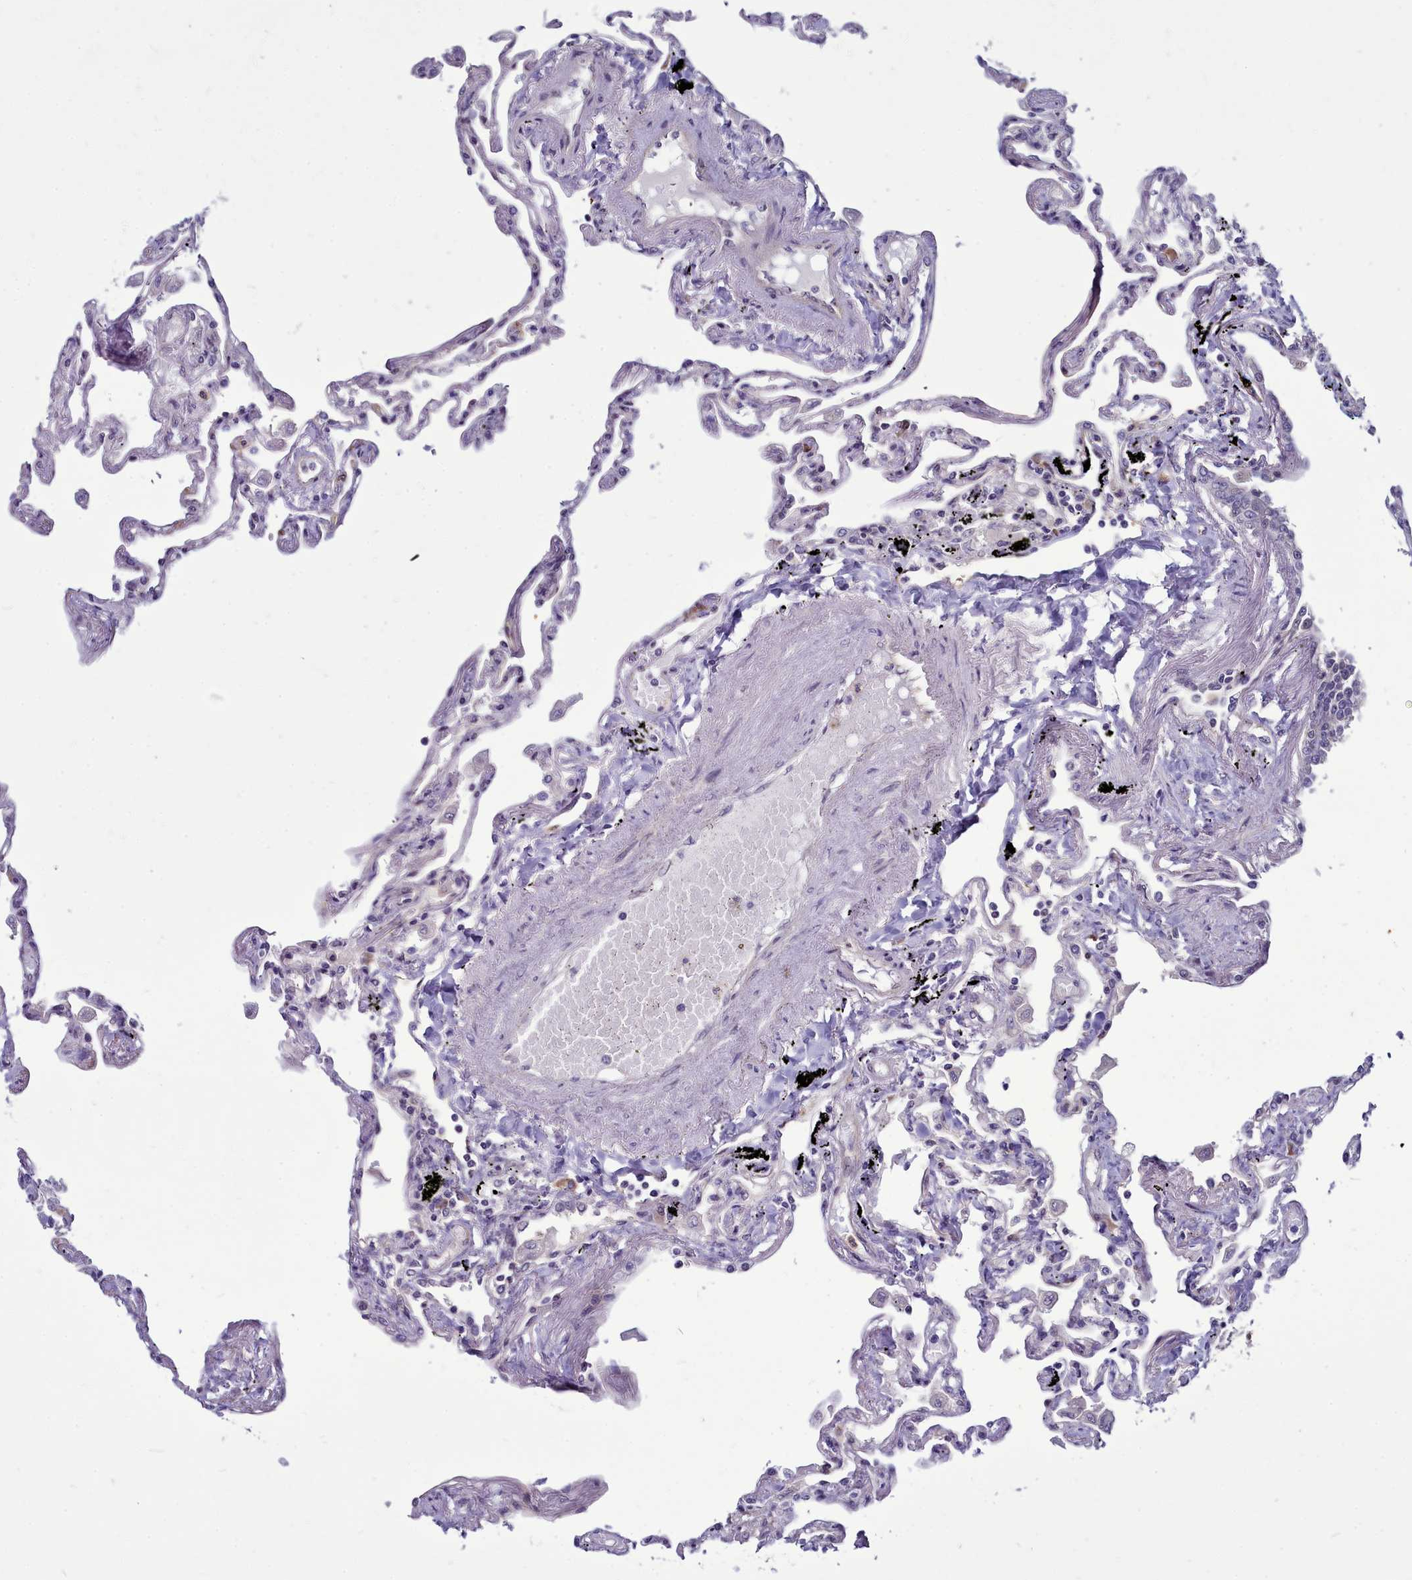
{"staining": {"intensity": "negative", "quantity": "none", "location": "none"}, "tissue": "lung", "cell_type": "Alveolar cells", "image_type": "normal", "snomed": [{"axis": "morphology", "description": "Normal tissue, NOS"}, {"axis": "topography", "description": "Lung"}], "caption": "Immunohistochemistry (IHC) of benign human lung demonstrates no expression in alveolar cells. (Brightfield microscopy of DAB IHC at high magnification).", "gene": "BCAR1", "patient": {"sex": "female", "age": 67}}